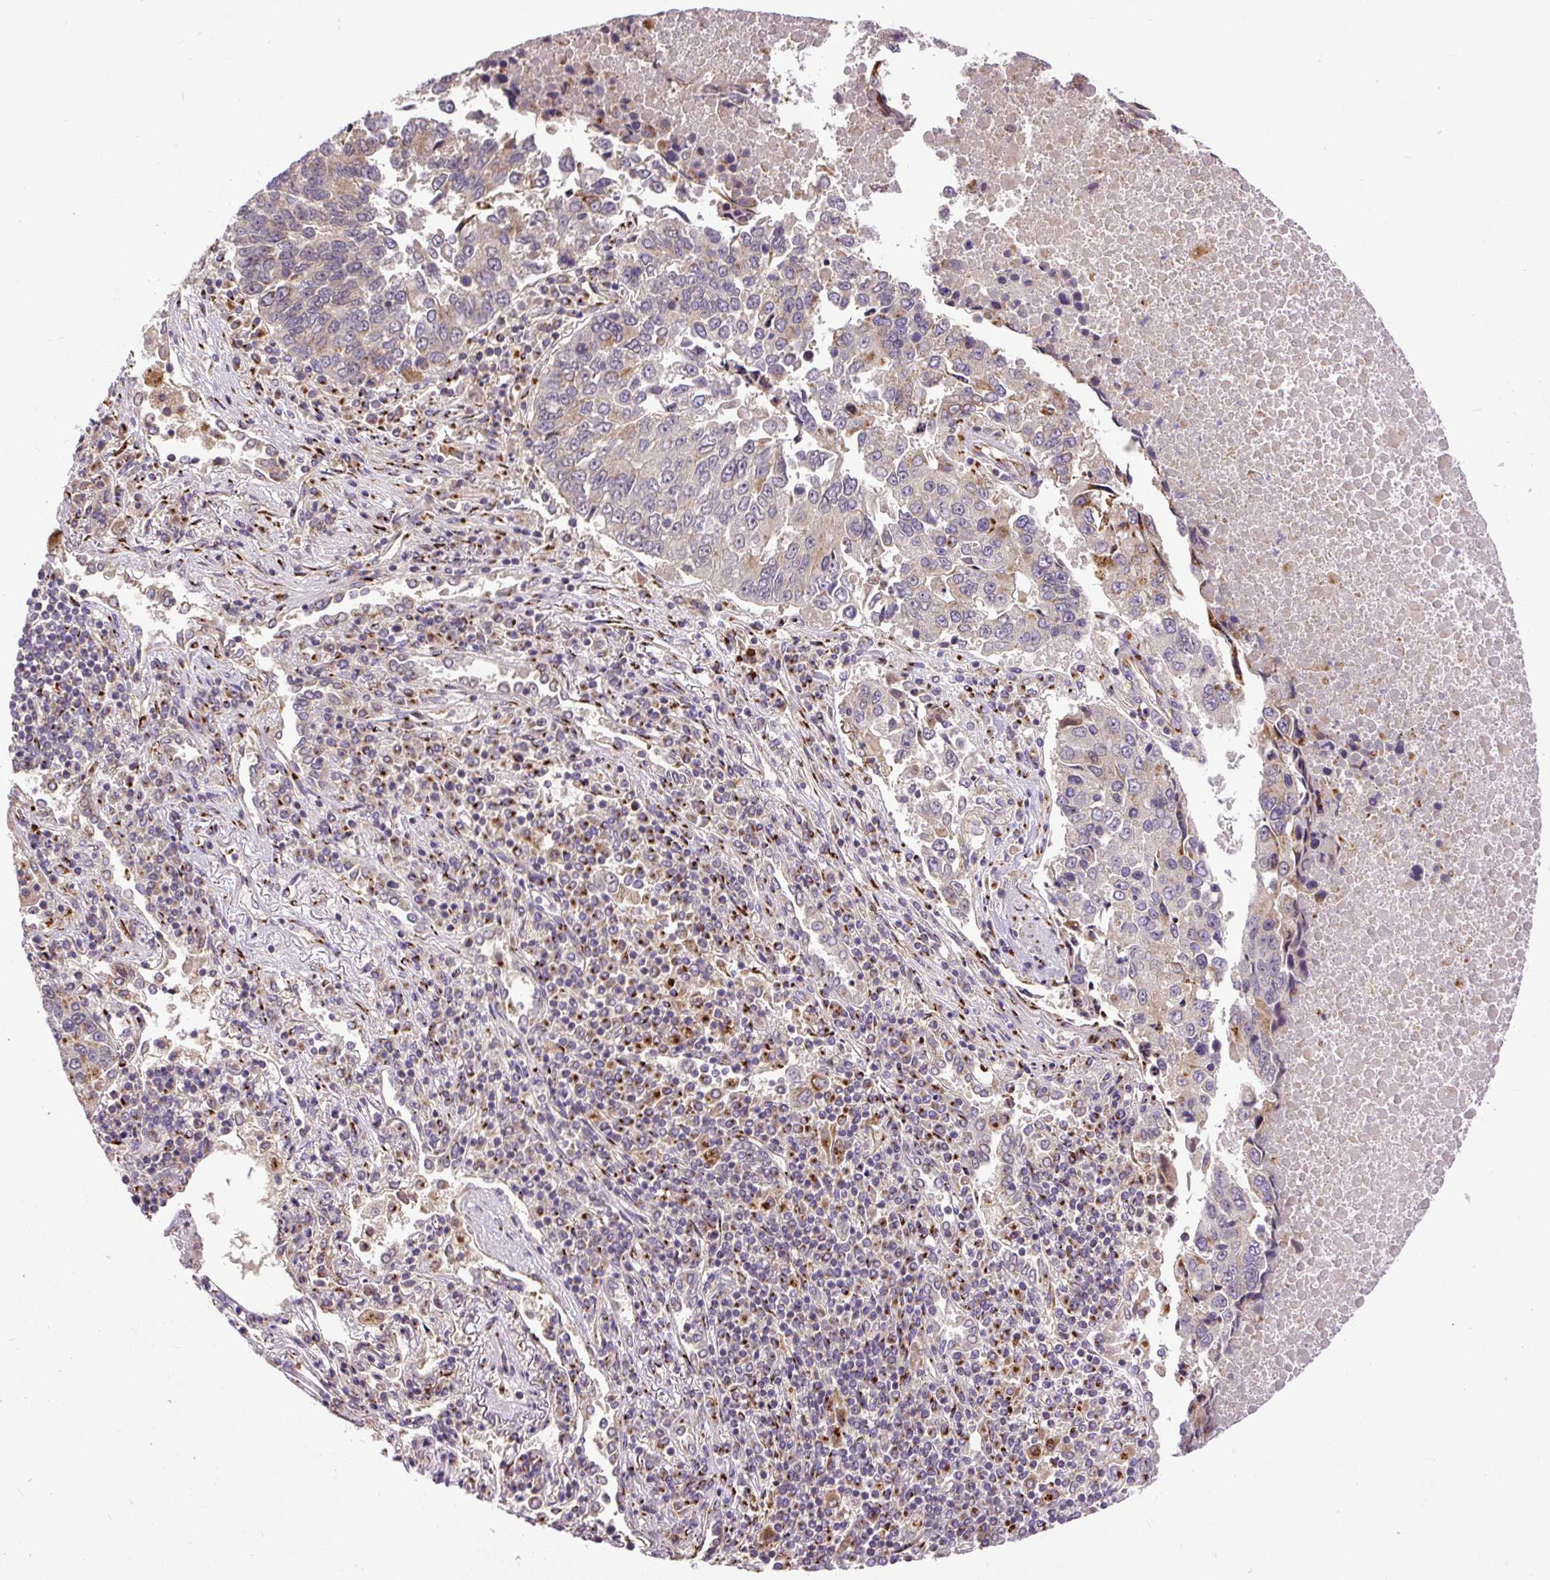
{"staining": {"intensity": "moderate", "quantity": "<25%", "location": "cytoplasmic/membranous"}, "tissue": "lung cancer", "cell_type": "Tumor cells", "image_type": "cancer", "snomed": [{"axis": "morphology", "description": "Squamous cell carcinoma, NOS"}, {"axis": "topography", "description": "Lung"}], "caption": "Tumor cells exhibit low levels of moderate cytoplasmic/membranous expression in approximately <25% of cells in human lung squamous cell carcinoma.", "gene": "MSMP", "patient": {"sex": "female", "age": 66}}